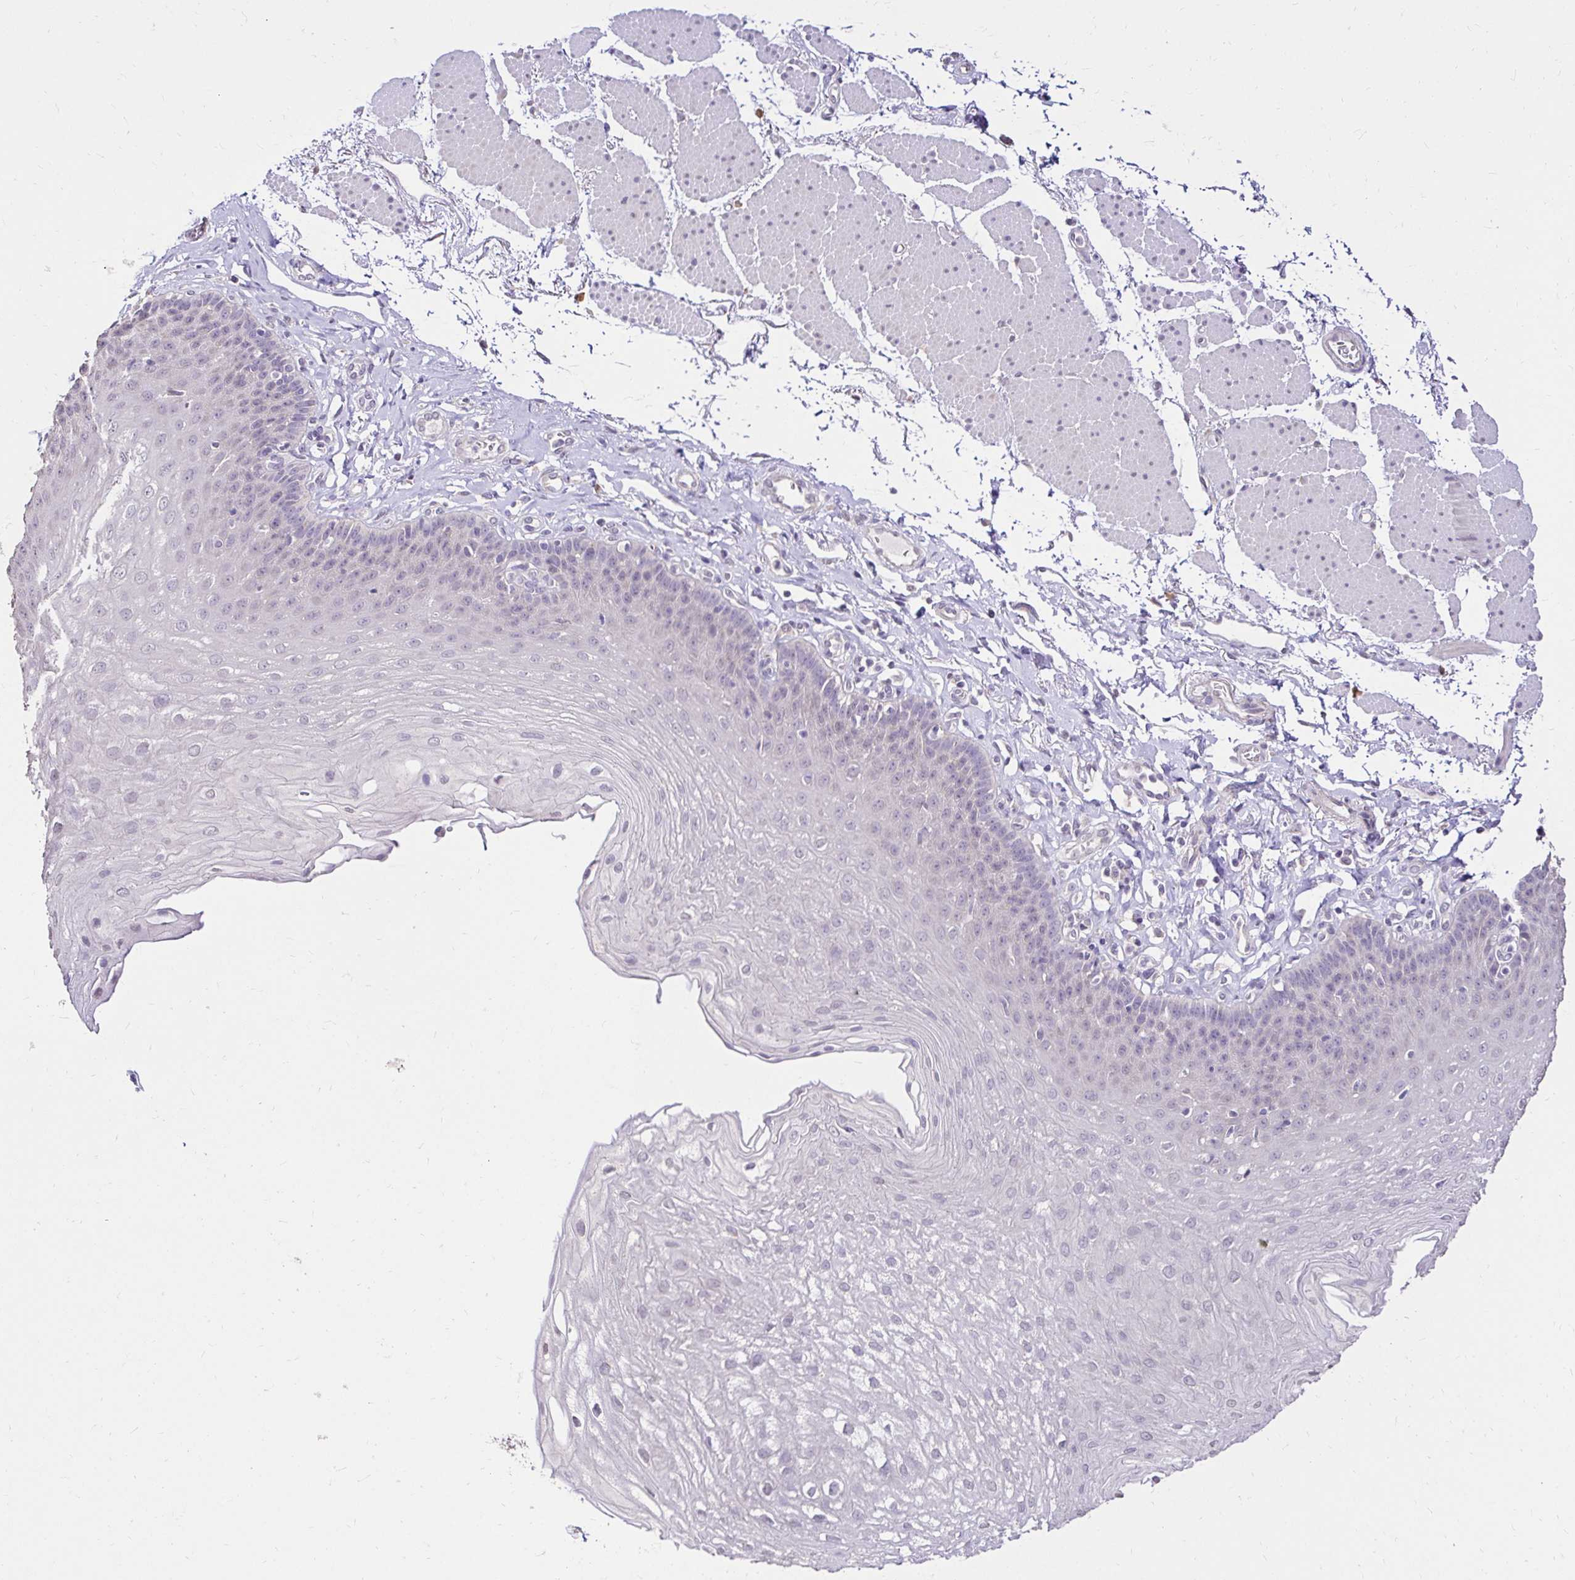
{"staining": {"intensity": "negative", "quantity": "none", "location": "none"}, "tissue": "esophagus", "cell_type": "Squamous epithelial cells", "image_type": "normal", "snomed": [{"axis": "morphology", "description": "Normal tissue, NOS"}, {"axis": "topography", "description": "Esophagus"}], "caption": "IHC photomicrograph of unremarkable esophagus: esophagus stained with DAB exhibits no significant protein expression in squamous epithelial cells.", "gene": "KIAA1210", "patient": {"sex": "female", "age": 81}}